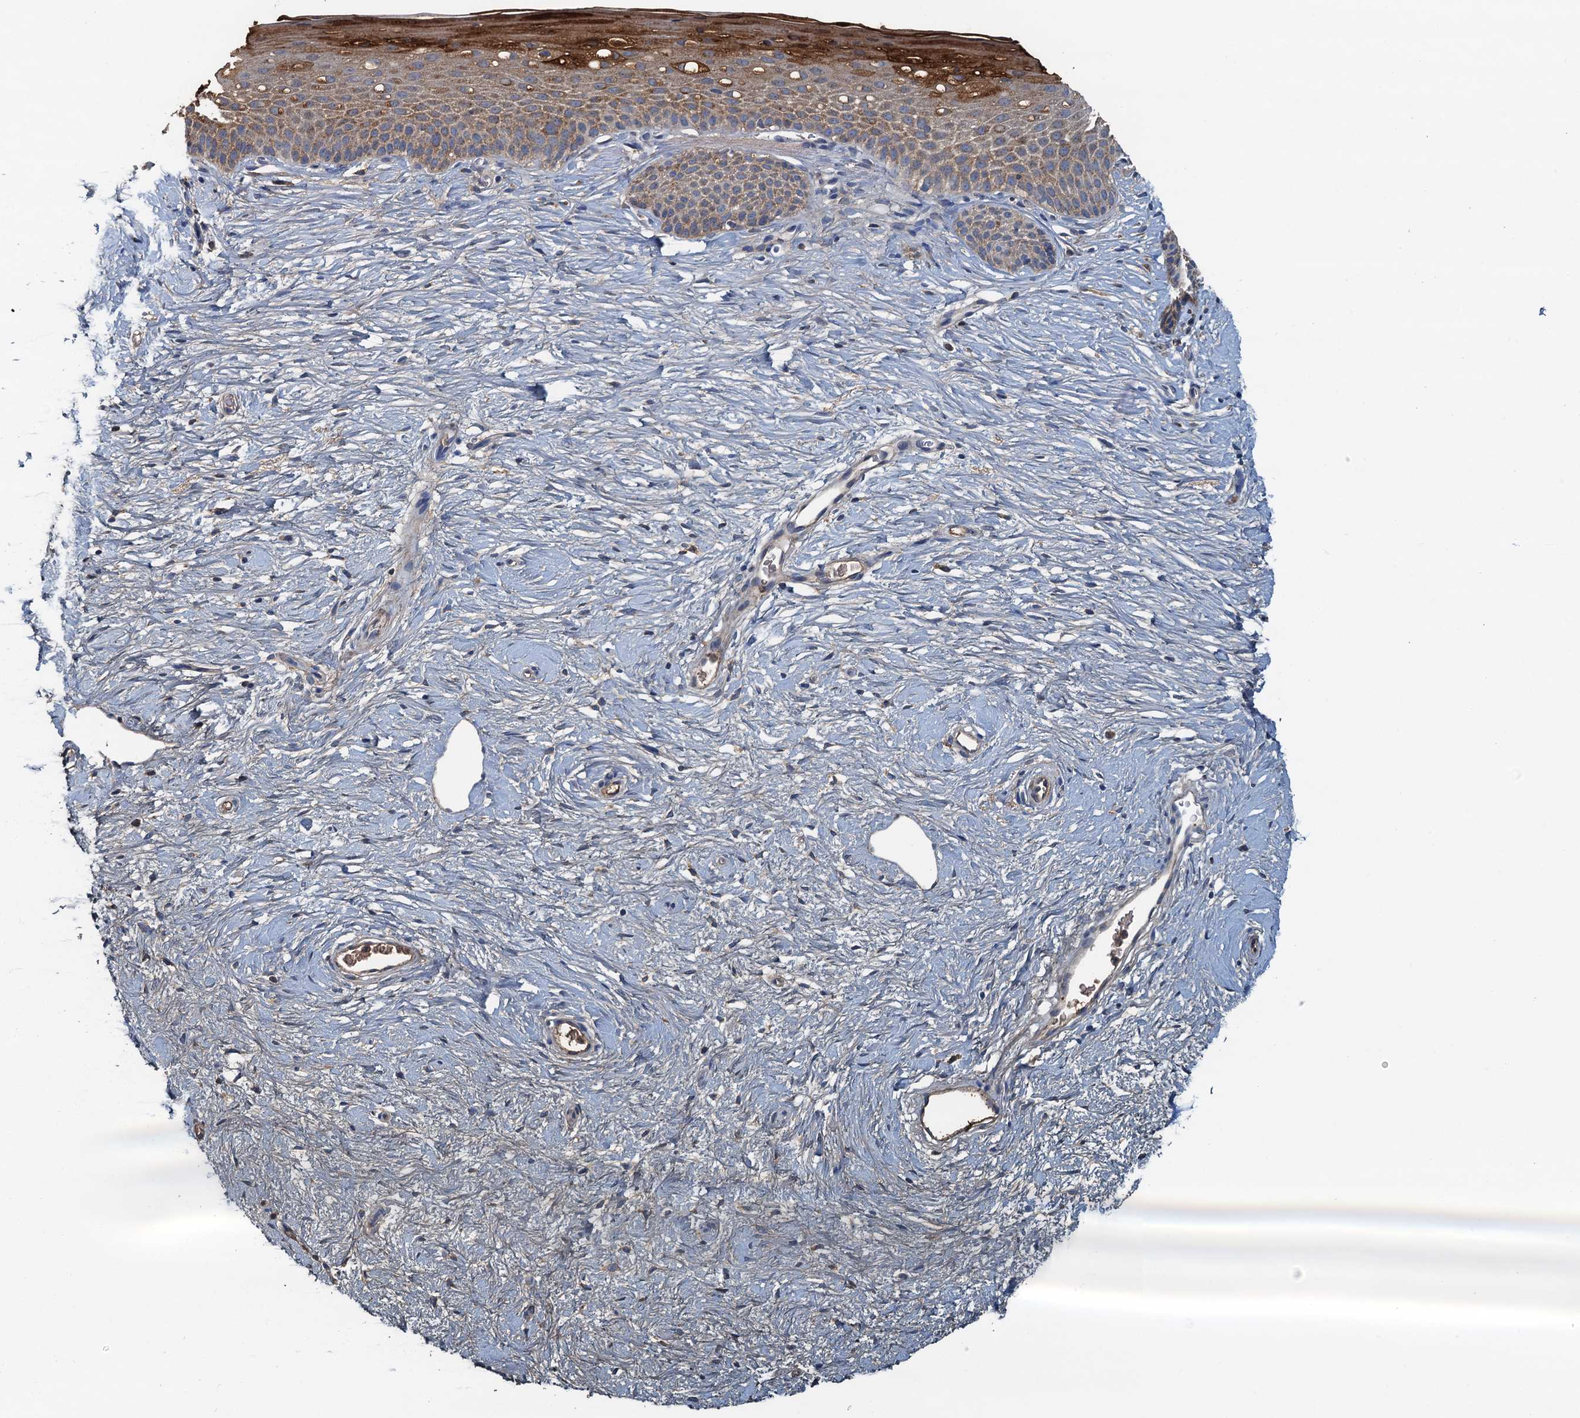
{"staining": {"intensity": "negative", "quantity": "none", "location": "none"}, "tissue": "cervix", "cell_type": "Glandular cells", "image_type": "normal", "snomed": [{"axis": "morphology", "description": "Normal tissue, NOS"}, {"axis": "topography", "description": "Cervix"}], "caption": "IHC of benign human cervix shows no positivity in glandular cells. (Brightfield microscopy of DAB immunohistochemistry at high magnification).", "gene": "LSM14B", "patient": {"sex": "female", "age": 57}}